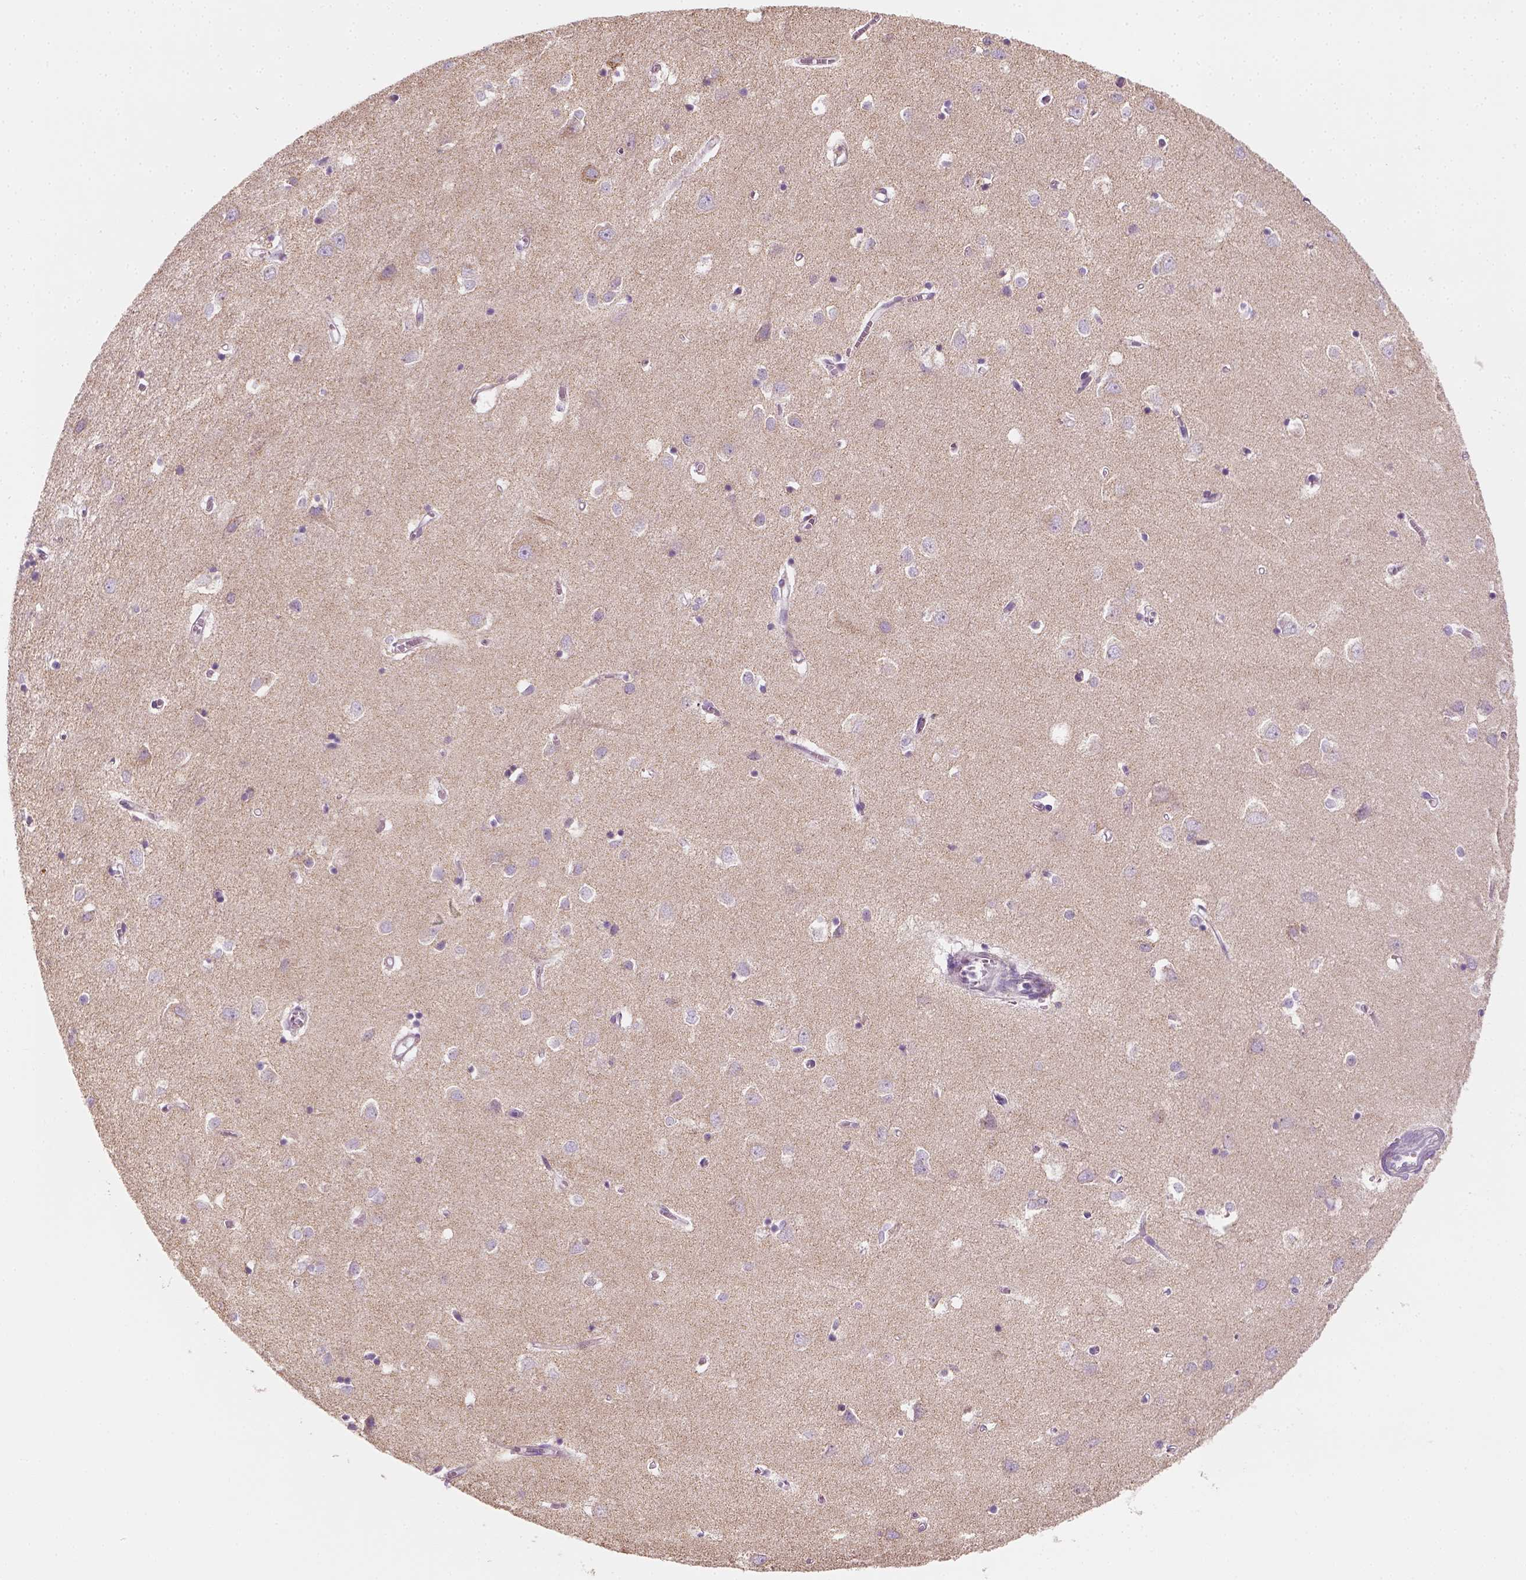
{"staining": {"intensity": "negative", "quantity": "none", "location": "none"}, "tissue": "cerebral cortex", "cell_type": "Endothelial cells", "image_type": "normal", "snomed": [{"axis": "morphology", "description": "Normal tissue, NOS"}, {"axis": "topography", "description": "Cerebral cortex"}], "caption": "This is a image of immunohistochemistry staining of unremarkable cerebral cortex, which shows no positivity in endothelial cells.", "gene": "AWAT2", "patient": {"sex": "male", "age": 70}}